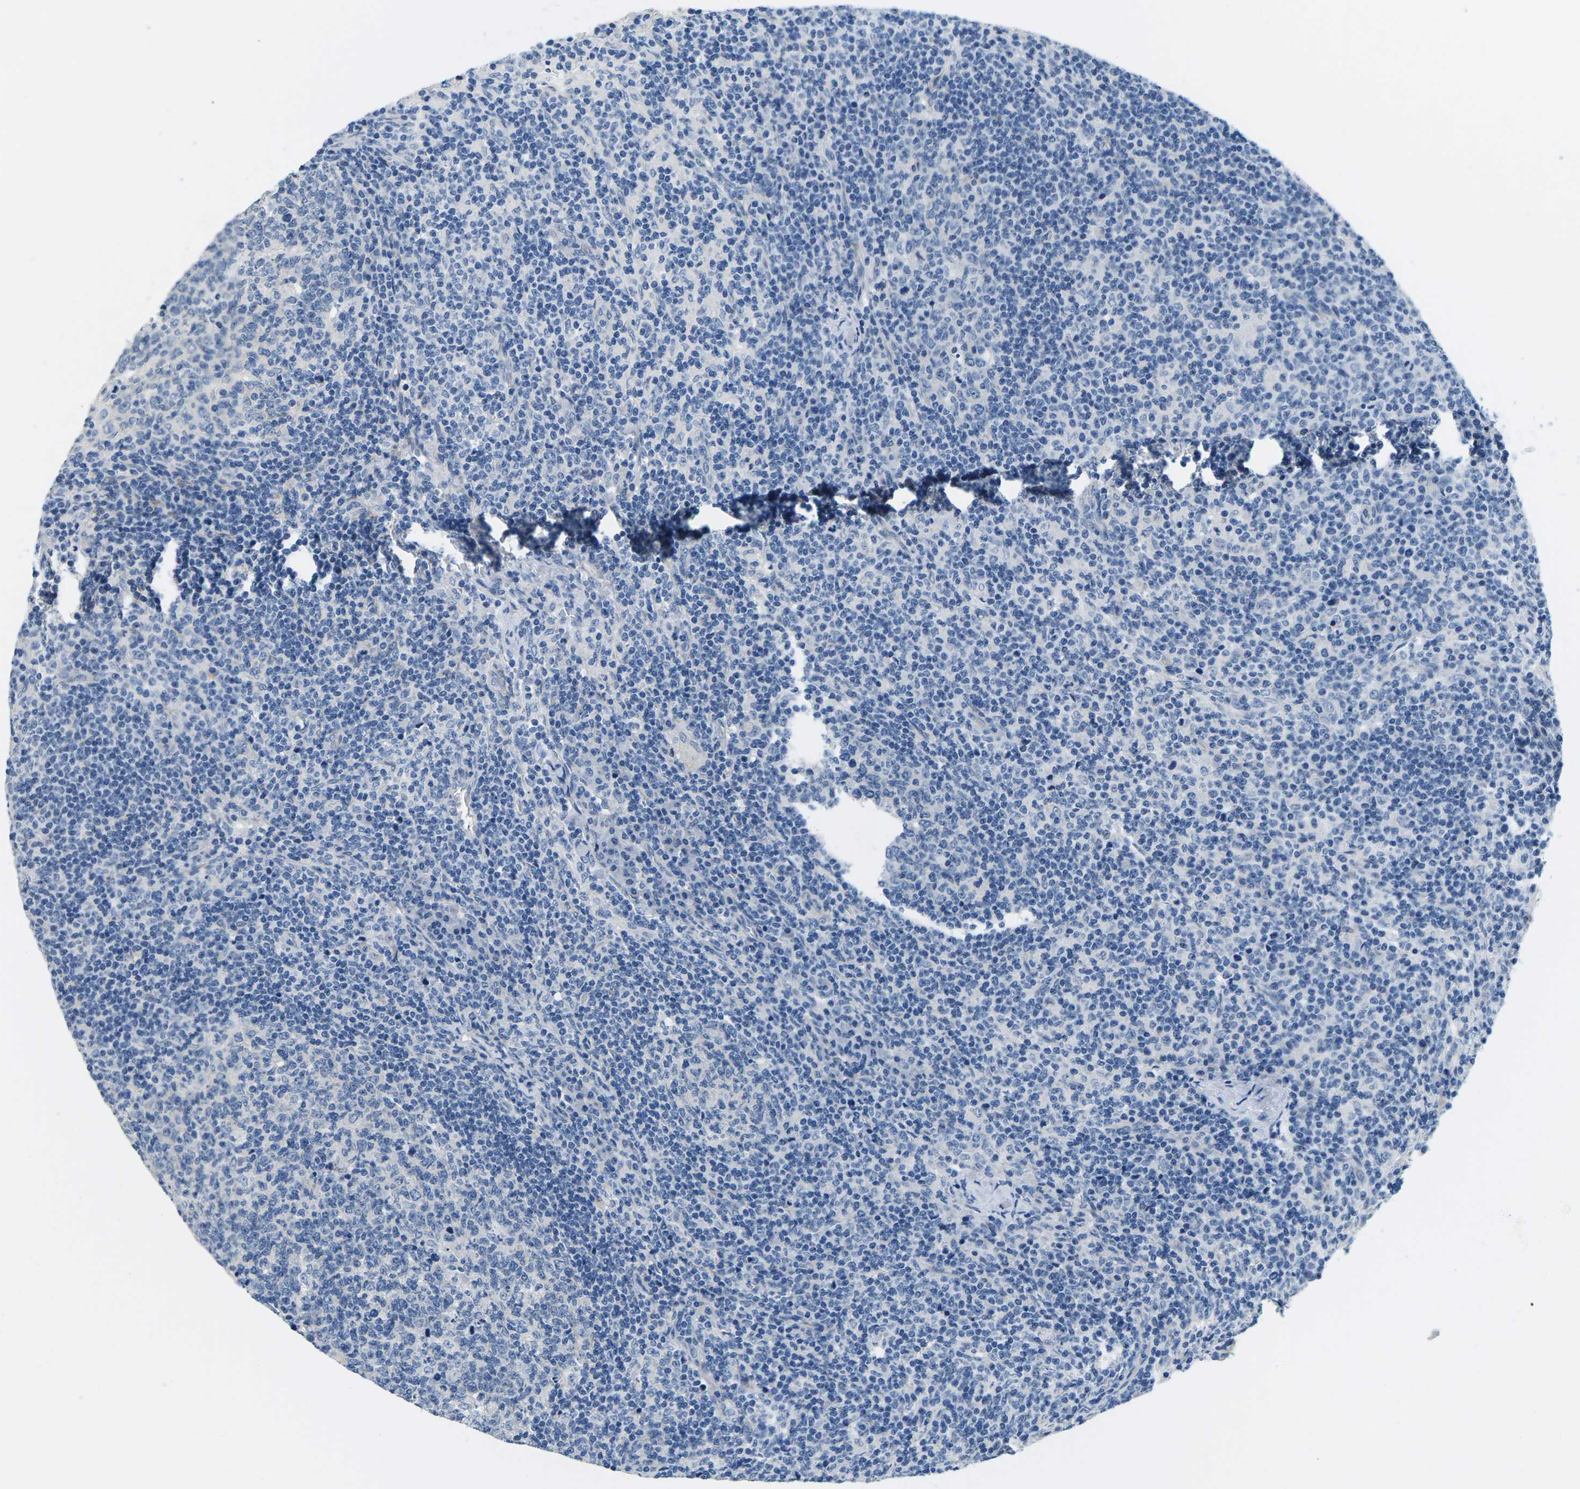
{"staining": {"intensity": "negative", "quantity": "none", "location": "none"}, "tissue": "lymph node", "cell_type": "Germinal center cells", "image_type": "normal", "snomed": [{"axis": "morphology", "description": "Normal tissue, NOS"}, {"axis": "morphology", "description": "Inflammation, NOS"}, {"axis": "topography", "description": "Lymph node"}], "caption": "This image is of normal lymph node stained with immunohistochemistry (IHC) to label a protein in brown with the nuclei are counter-stained blue. There is no positivity in germinal center cells.", "gene": "TSPAN2", "patient": {"sex": "male", "age": 55}}